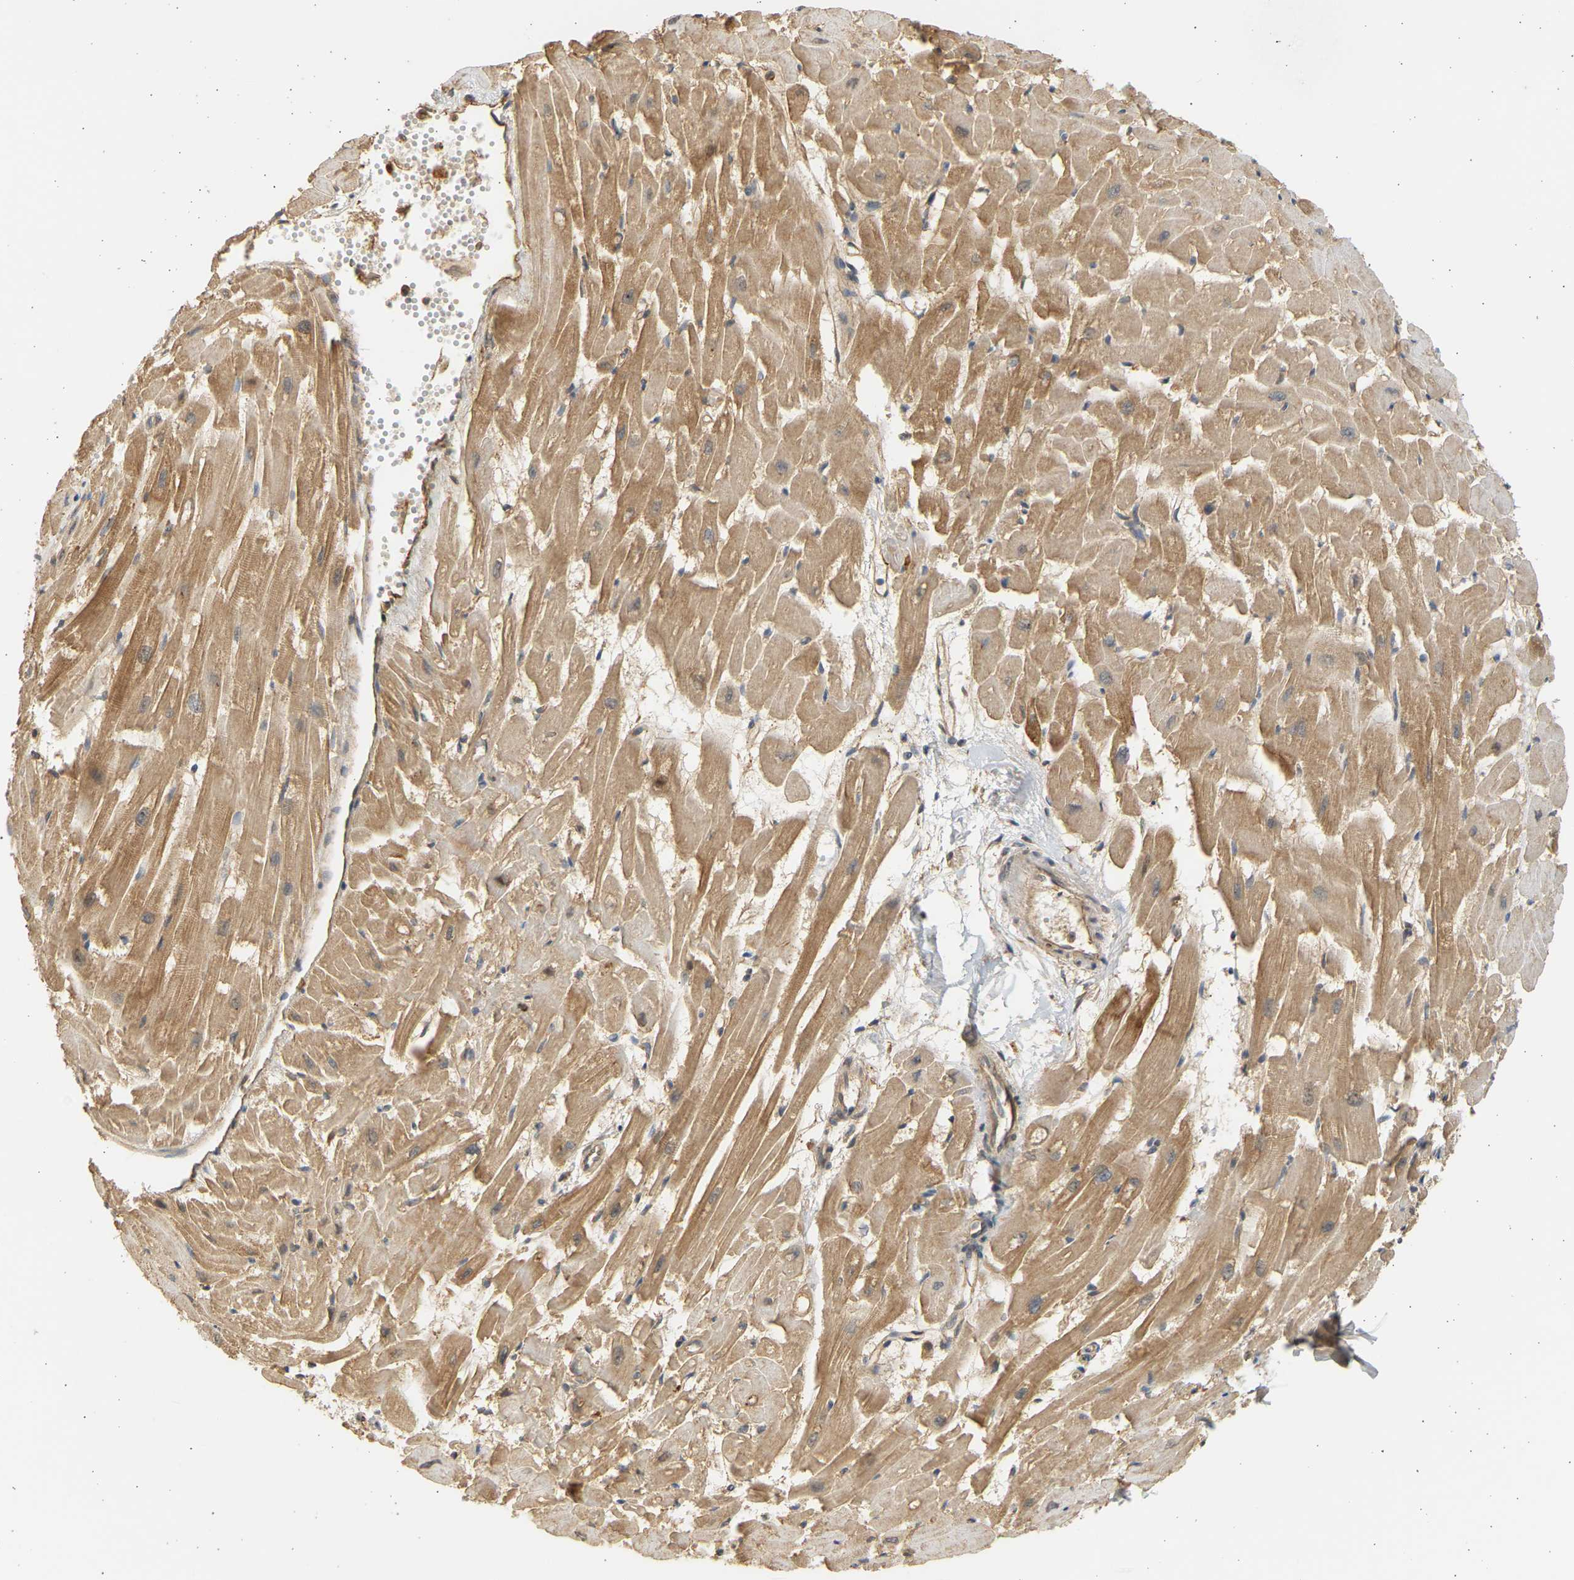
{"staining": {"intensity": "moderate", "quantity": ">75%", "location": "cytoplasmic/membranous,nuclear"}, "tissue": "heart muscle", "cell_type": "Cardiomyocytes", "image_type": "normal", "snomed": [{"axis": "morphology", "description": "Normal tissue, NOS"}, {"axis": "topography", "description": "Heart"}], "caption": "Cardiomyocytes show moderate cytoplasmic/membranous,nuclear expression in about >75% of cells in benign heart muscle. The protein of interest is shown in brown color, while the nuclei are stained blue.", "gene": "B4GALT6", "patient": {"sex": "female", "age": 19}}